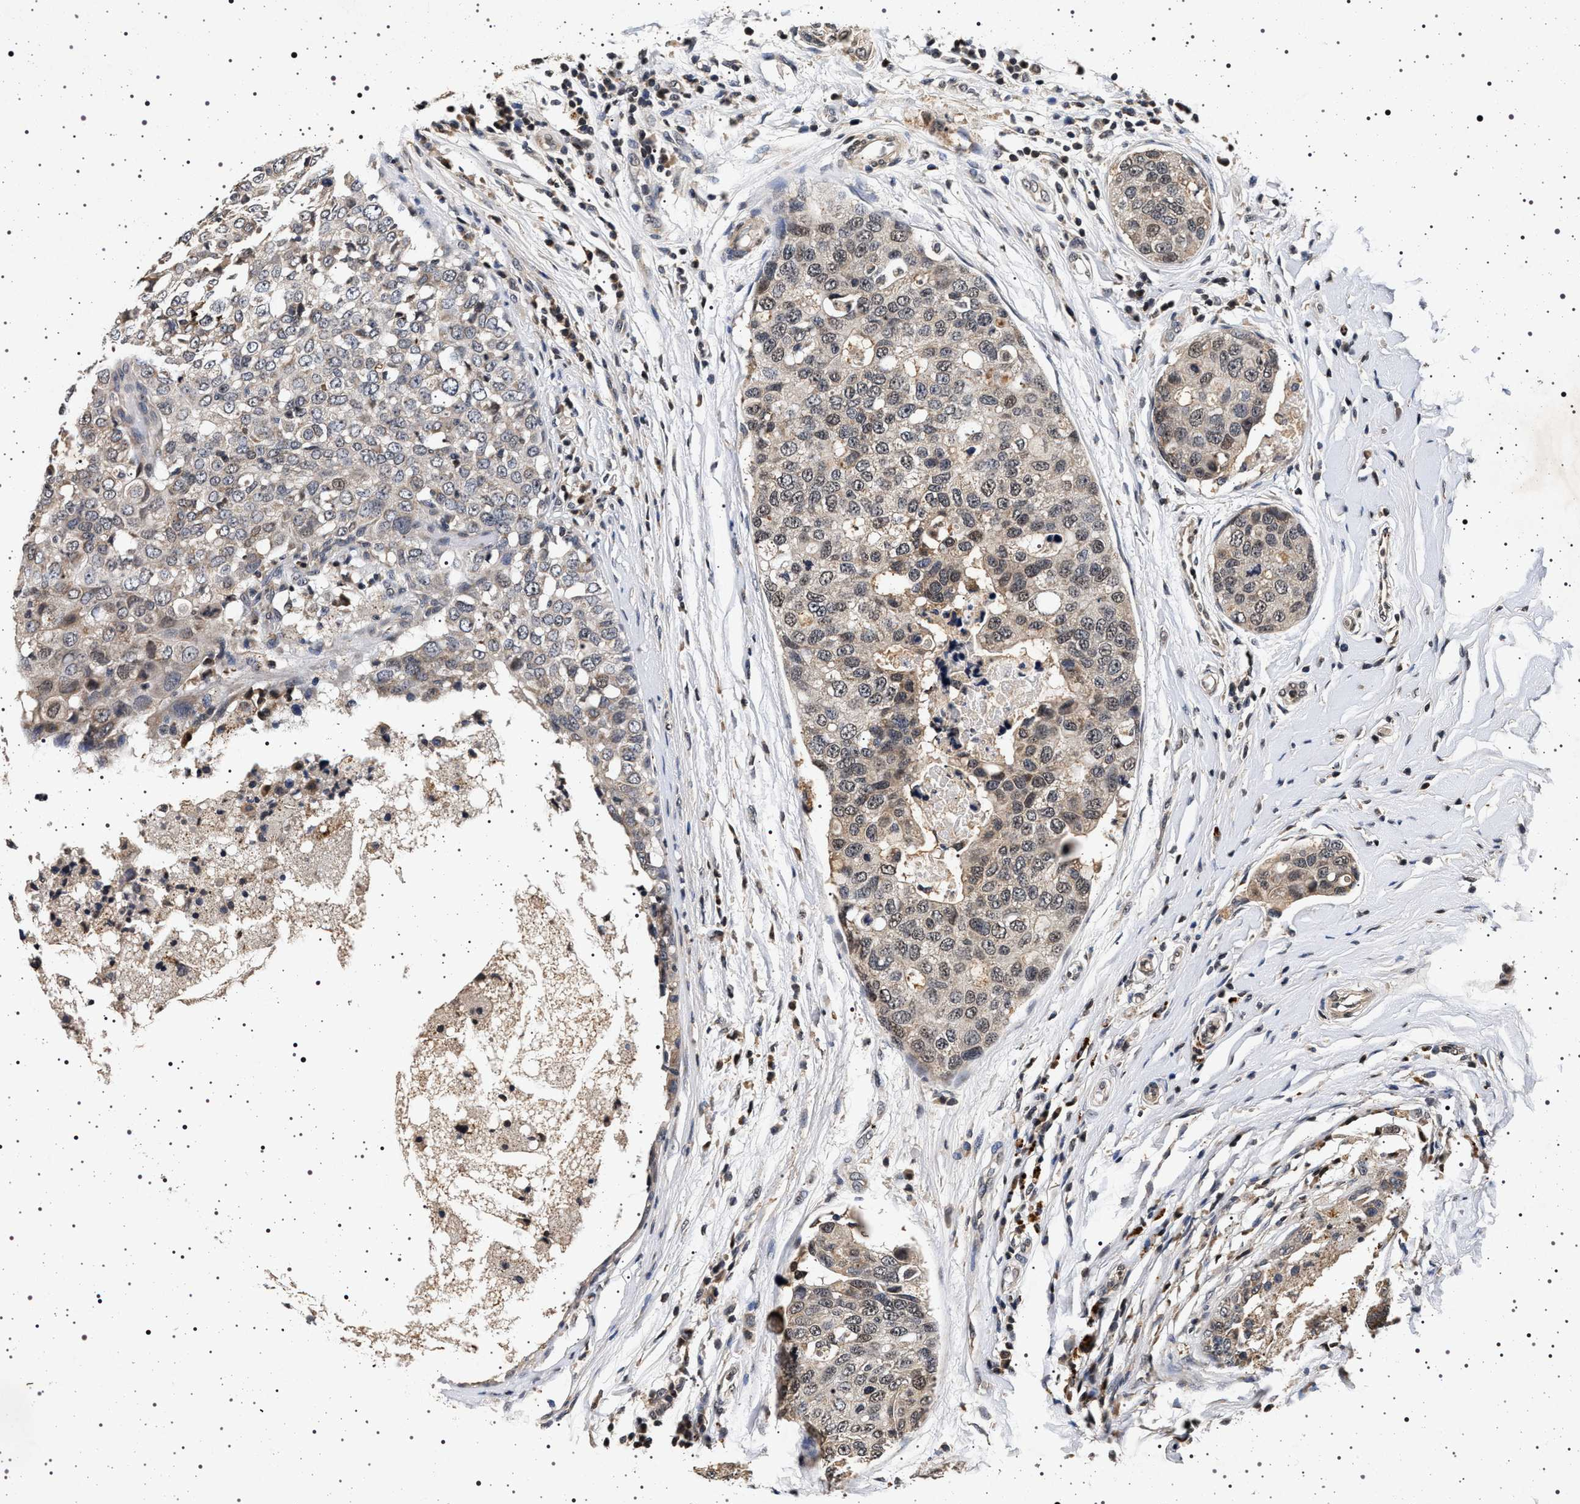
{"staining": {"intensity": "weak", "quantity": "<25%", "location": "cytoplasmic/membranous,nuclear"}, "tissue": "breast cancer", "cell_type": "Tumor cells", "image_type": "cancer", "snomed": [{"axis": "morphology", "description": "Duct carcinoma"}, {"axis": "topography", "description": "Breast"}], "caption": "A high-resolution photomicrograph shows IHC staining of breast cancer, which shows no significant expression in tumor cells.", "gene": "CDKN1B", "patient": {"sex": "female", "age": 27}}